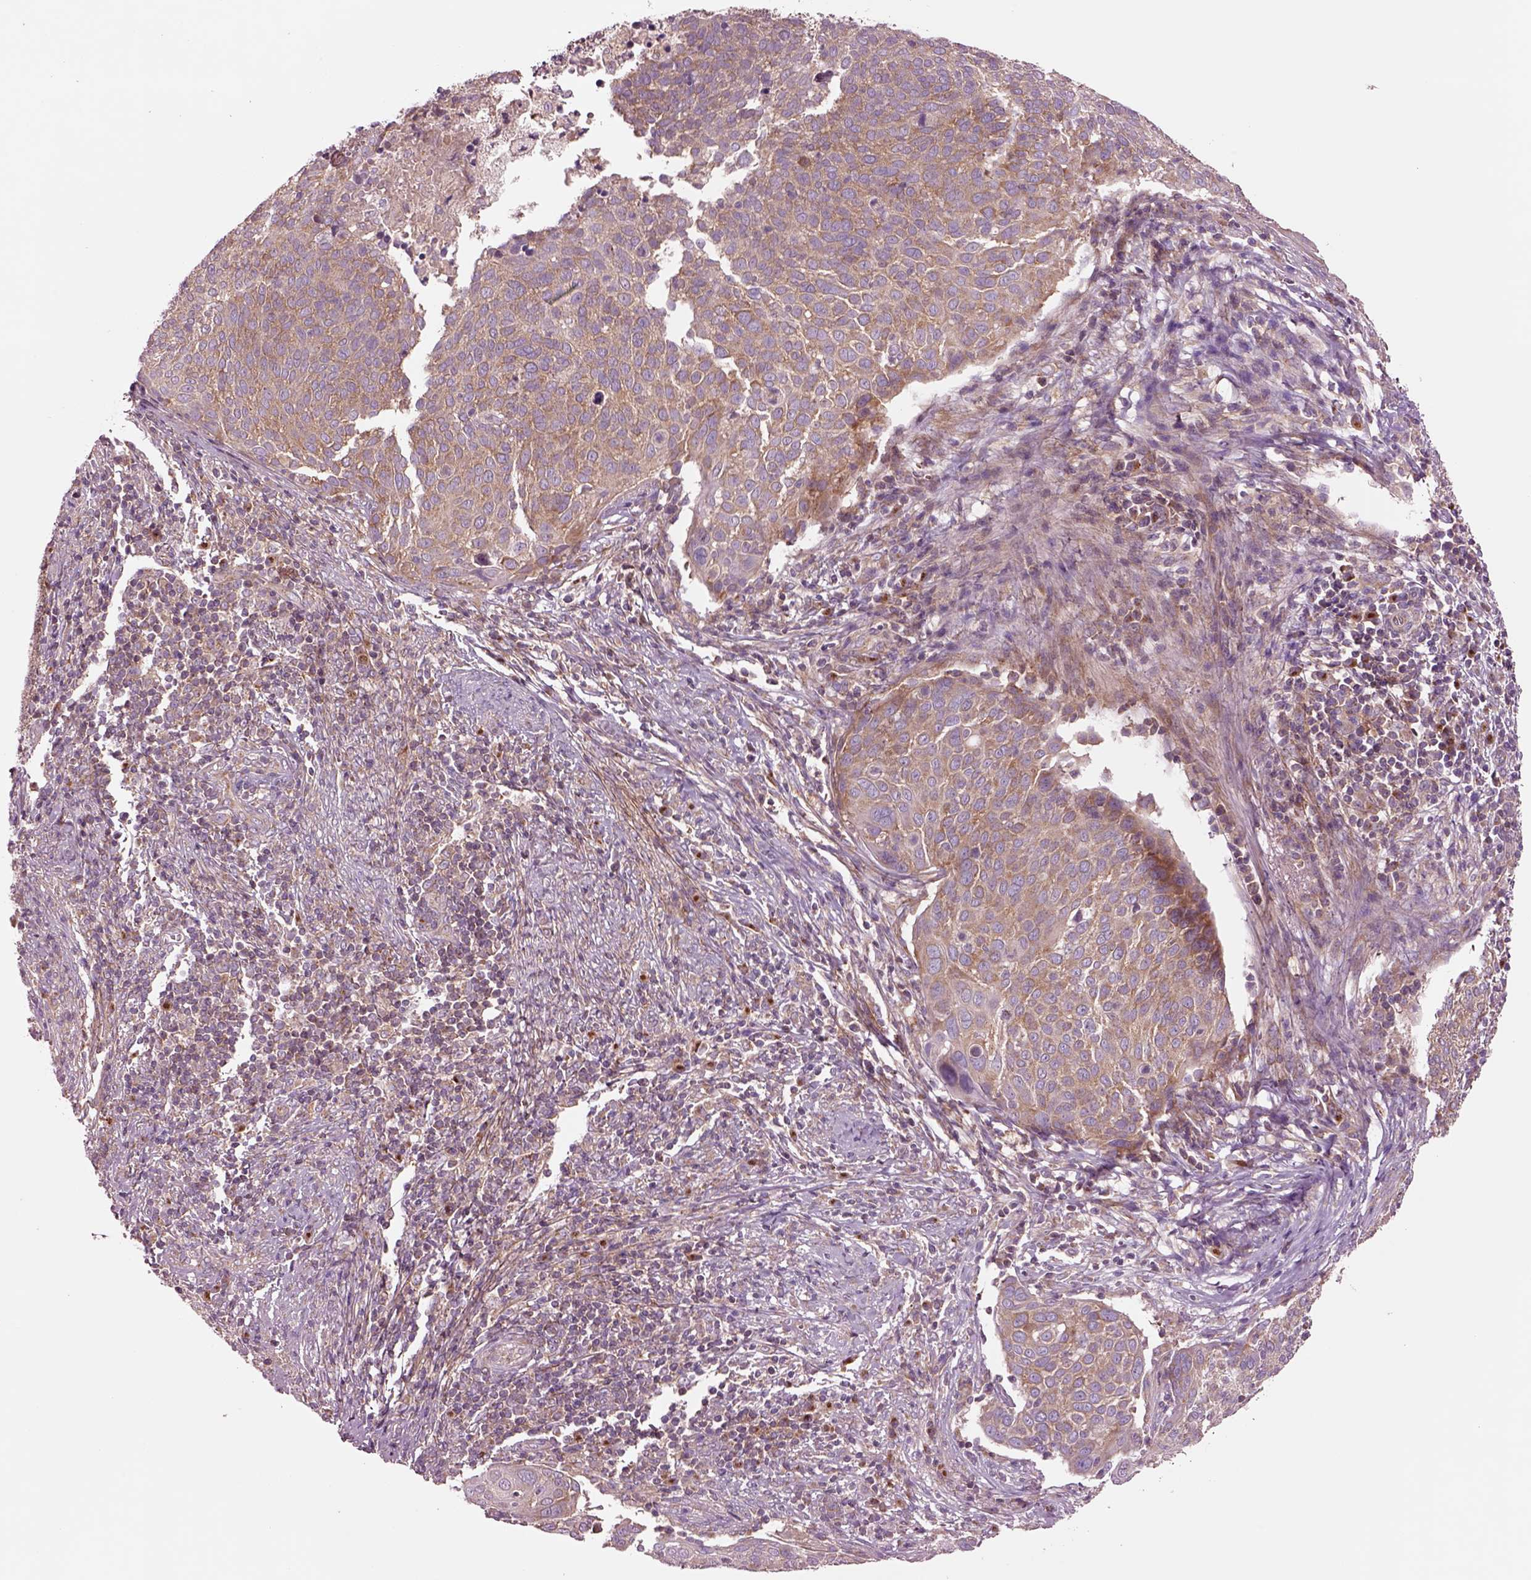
{"staining": {"intensity": "moderate", "quantity": ">75%", "location": "cytoplasmic/membranous"}, "tissue": "cervical cancer", "cell_type": "Tumor cells", "image_type": "cancer", "snomed": [{"axis": "morphology", "description": "Squamous cell carcinoma, NOS"}, {"axis": "topography", "description": "Cervix"}], "caption": "Tumor cells reveal moderate cytoplasmic/membranous positivity in approximately >75% of cells in cervical squamous cell carcinoma.", "gene": "SEC23A", "patient": {"sex": "female", "age": 39}}